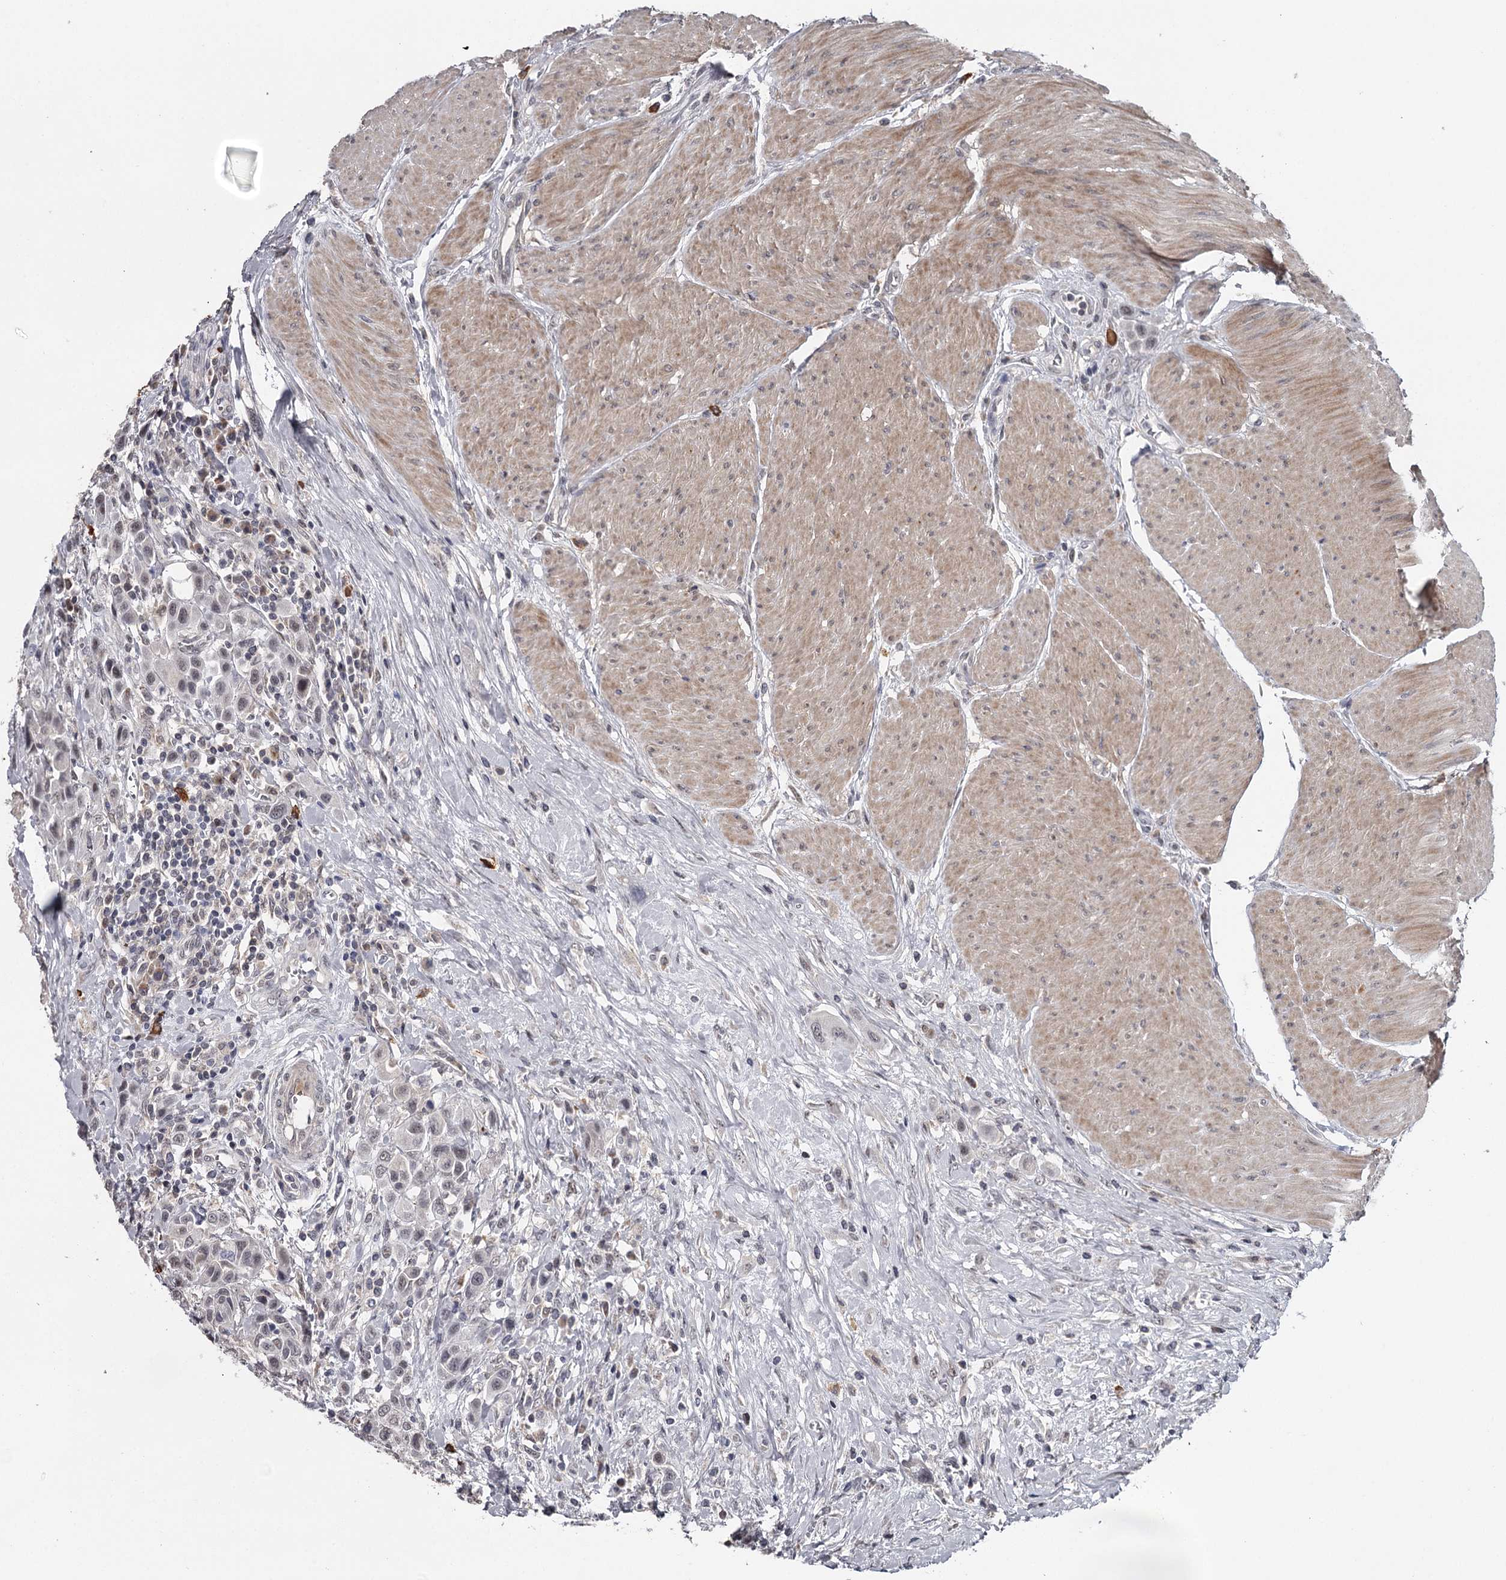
{"staining": {"intensity": "weak", "quantity": "25%-75%", "location": "nuclear"}, "tissue": "urothelial cancer", "cell_type": "Tumor cells", "image_type": "cancer", "snomed": [{"axis": "morphology", "description": "Urothelial carcinoma, High grade"}, {"axis": "topography", "description": "Urinary bladder"}], "caption": "This micrograph shows immunohistochemistry (IHC) staining of urothelial cancer, with low weak nuclear positivity in approximately 25%-75% of tumor cells.", "gene": "GTSF1", "patient": {"sex": "male", "age": 50}}